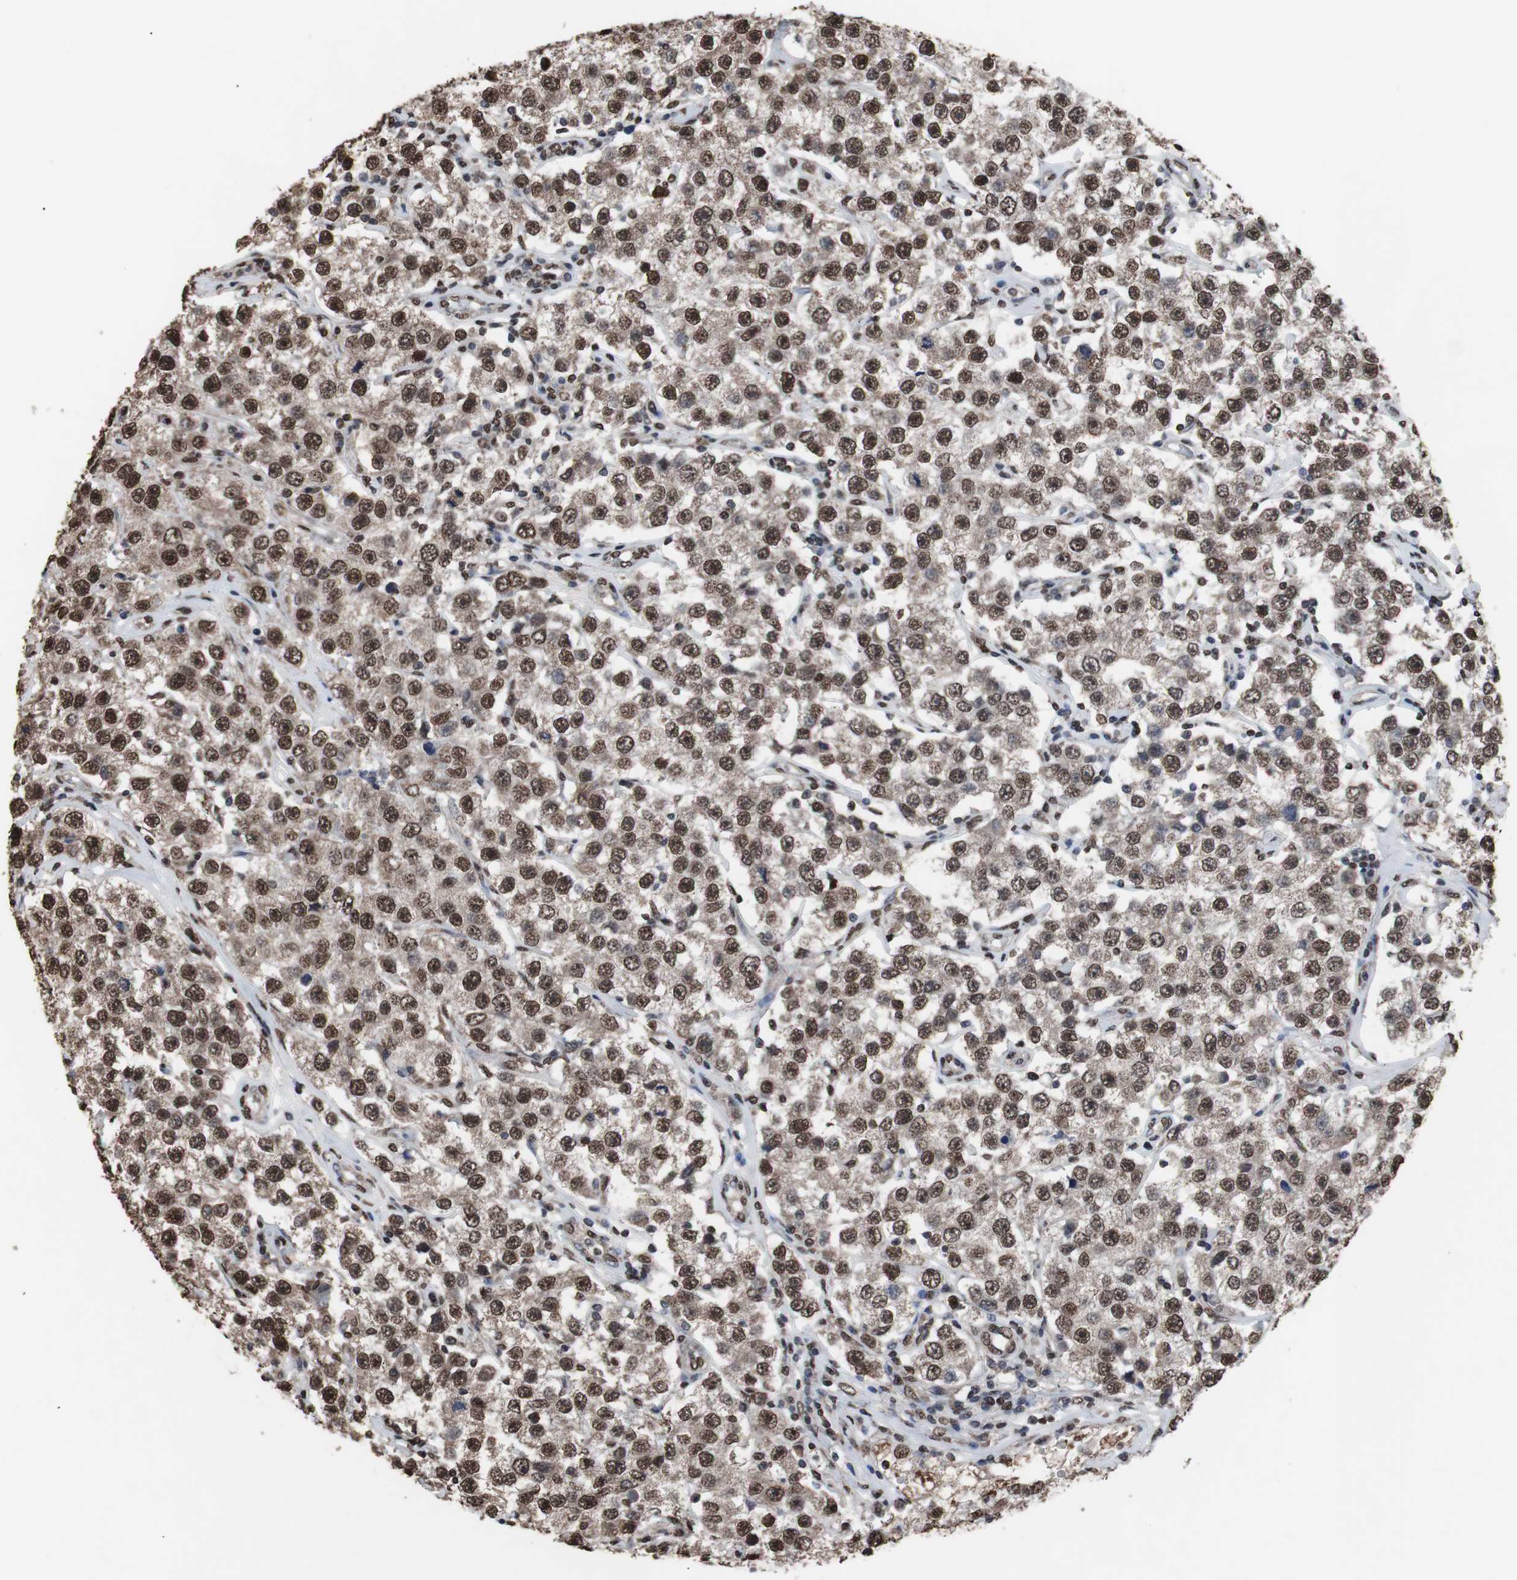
{"staining": {"intensity": "strong", "quantity": ">75%", "location": "nuclear"}, "tissue": "testis cancer", "cell_type": "Tumor cells", "image_type": "cancer", "snomed": [{"axis": "morphology", "description": "Seminoma, NOS"}, {"axis": "topography", "description": "Testis"}], "caption": "Testis cancer (seminoma) stained with immunohistochemistry (IHC) demonstrates strong nuclear expression in approximately >75% of tumor cells.", "gene": "MED27", "patient": {"sex": "male", "age": 52}}